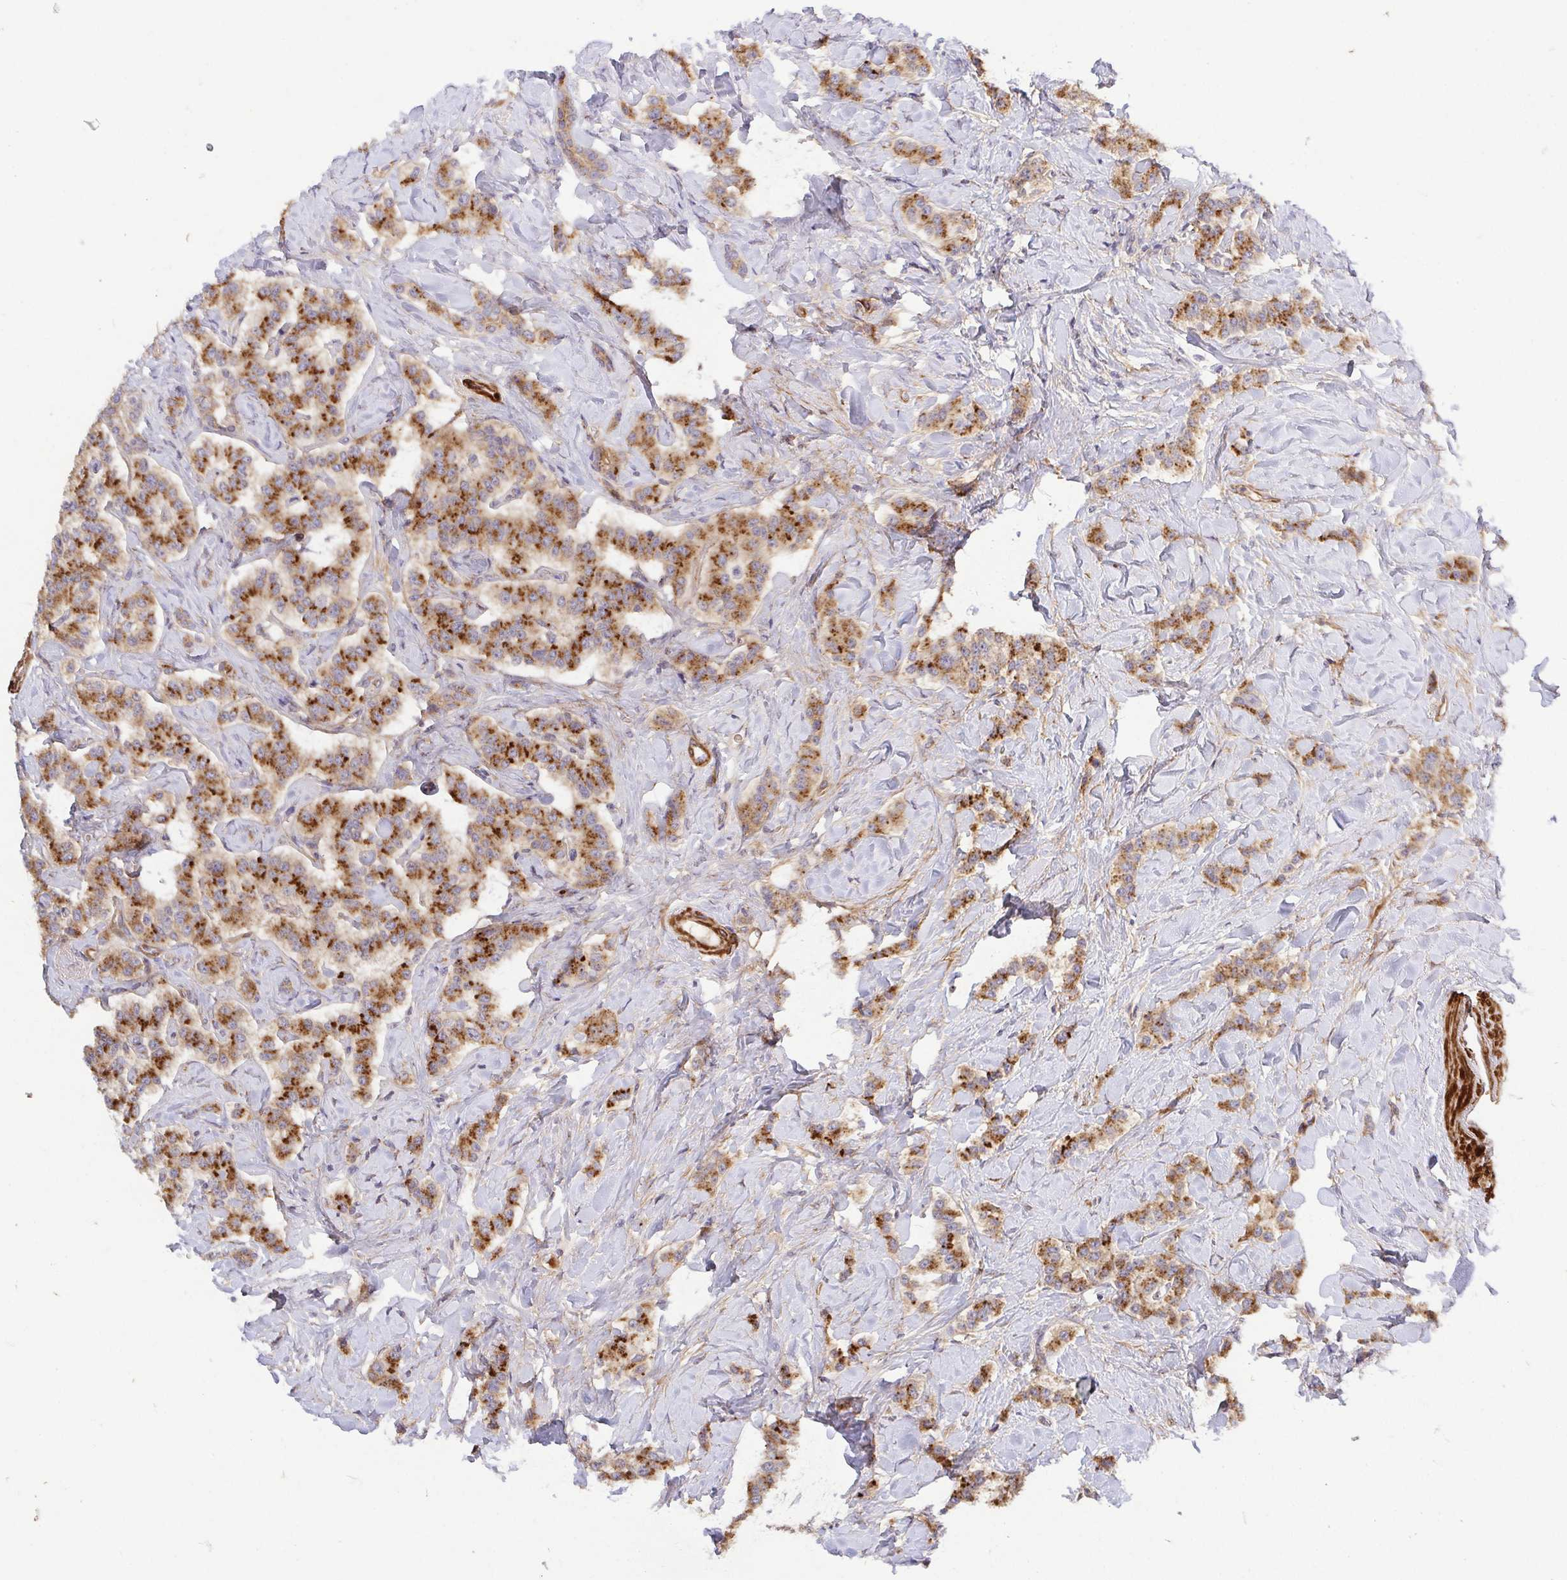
{"staining": {"intensity": "strong", "quantity": ">75%", "location": "cytoplasmic/membranous"}, "tissue": "carcinoid", "cell_type": "Tumor cells", "image_type": "cancer", "snomed": [{"axis": "morphology", "description": "Normal tissue, NOS"}, {"axis": "morphology", "description": "Carcinoid, malignant, NOS"}, {"axis": "topography", "description": "Pancreas"}], "caption": "Immunohistochemistry (IHC) image of malignant carcinoid stained for a protein (brown), which demonstrates high levels of strong cytoplasmic/membranous expression in about >75% of tumor cells.", "gene": "TM9SF4", "patient": {"sex": "male", "age": 36}}